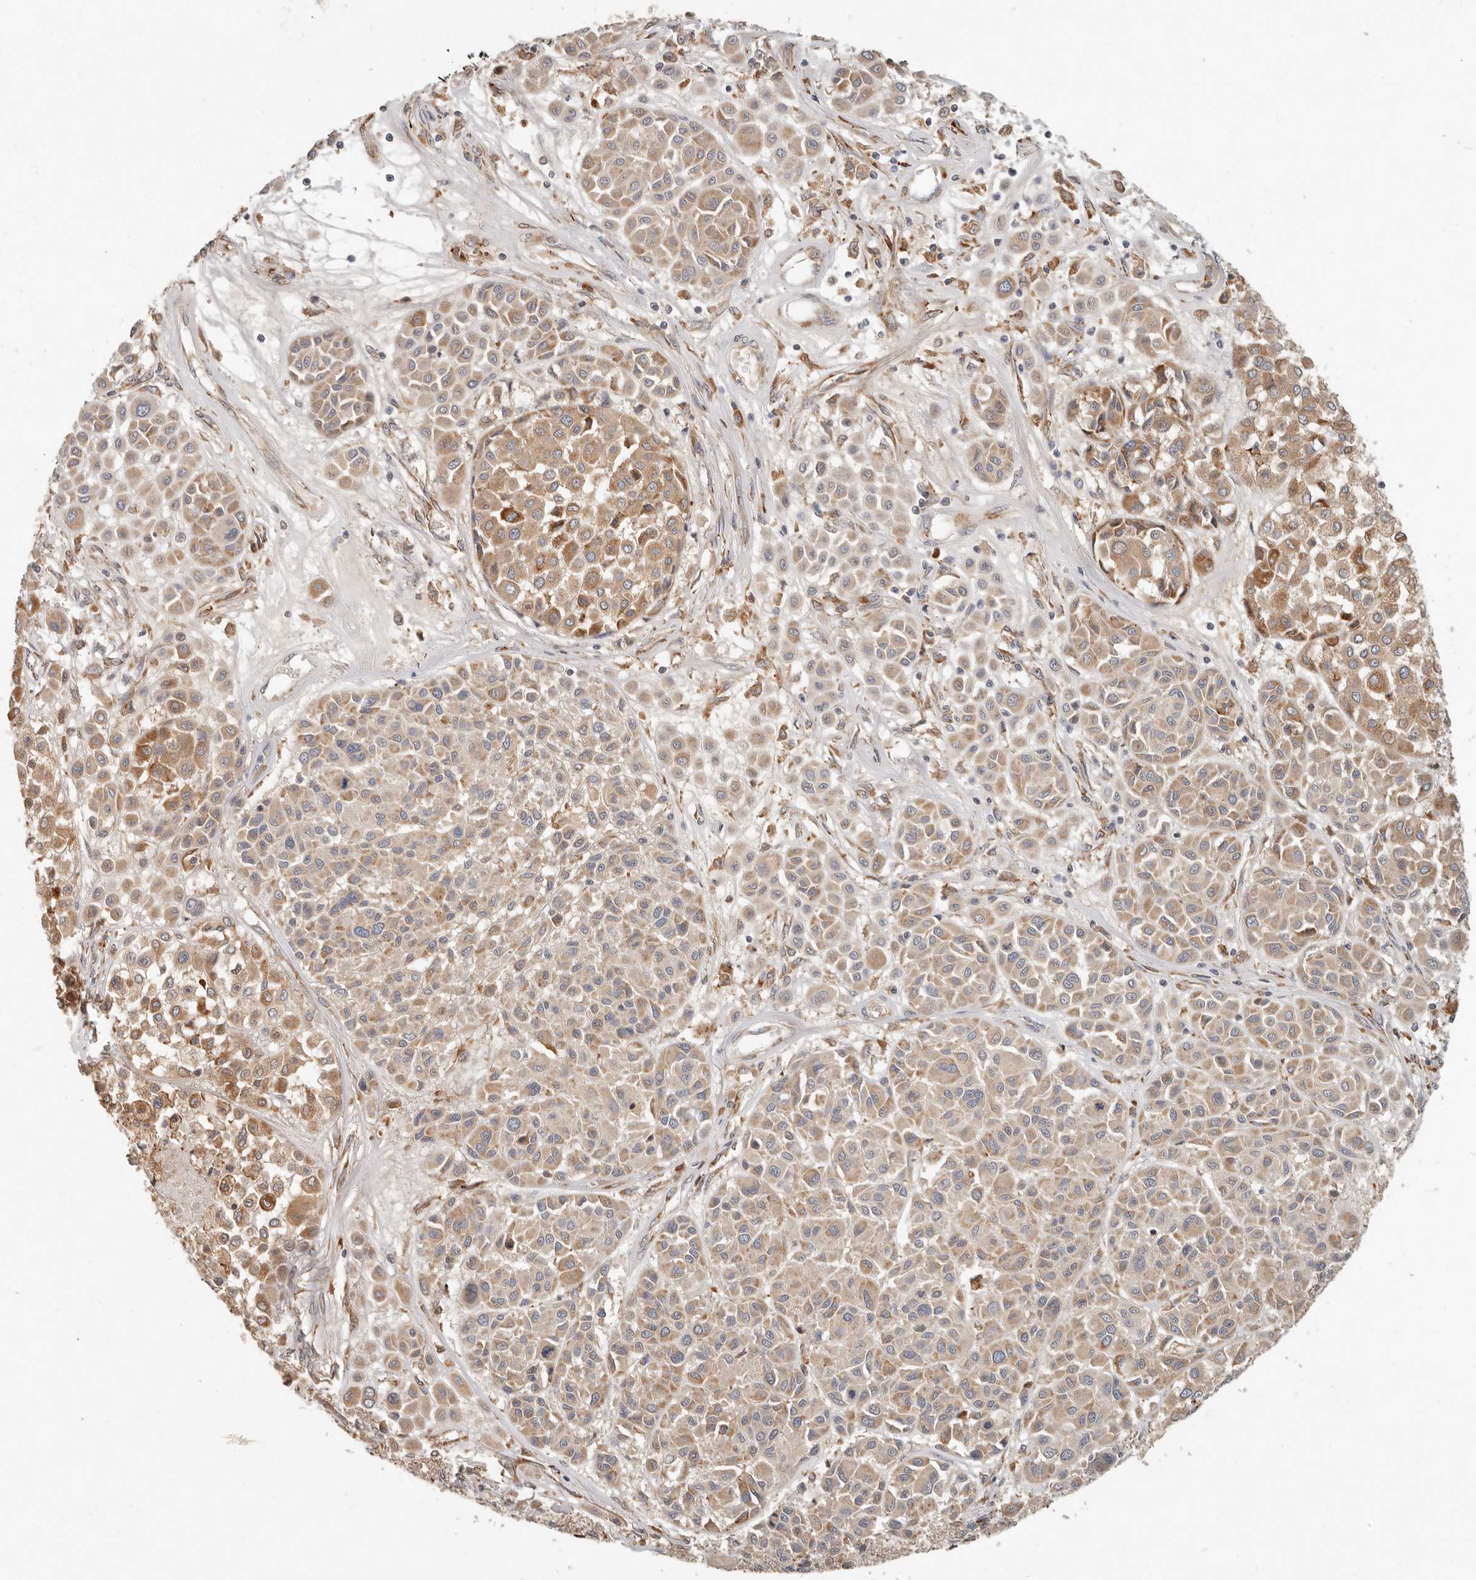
{"staining": {"intensity": "moderate", "quantity": "25%-75%", "location": "cytoplasmic/membranous"}, "tissue": "melanoma", "cell_type": "Tumor cells", "image_type": "cancer", "snomed": [{"axis": "morphology", "description": "Malignant melanoma, Metastatic site"}, {"axis": "topography", "description": "Soft tissue"}], "caption": "Immunohistochemical staining of melanoma exhibits moderate cytoplasmic/membranous protein expression in approximately 25%-75% of tumor cells. (DAB IHC with brightfield microscopy, high magnification).", "gene": "ARHGEF10L", "patient": {"sex": "male", "age": 41}}